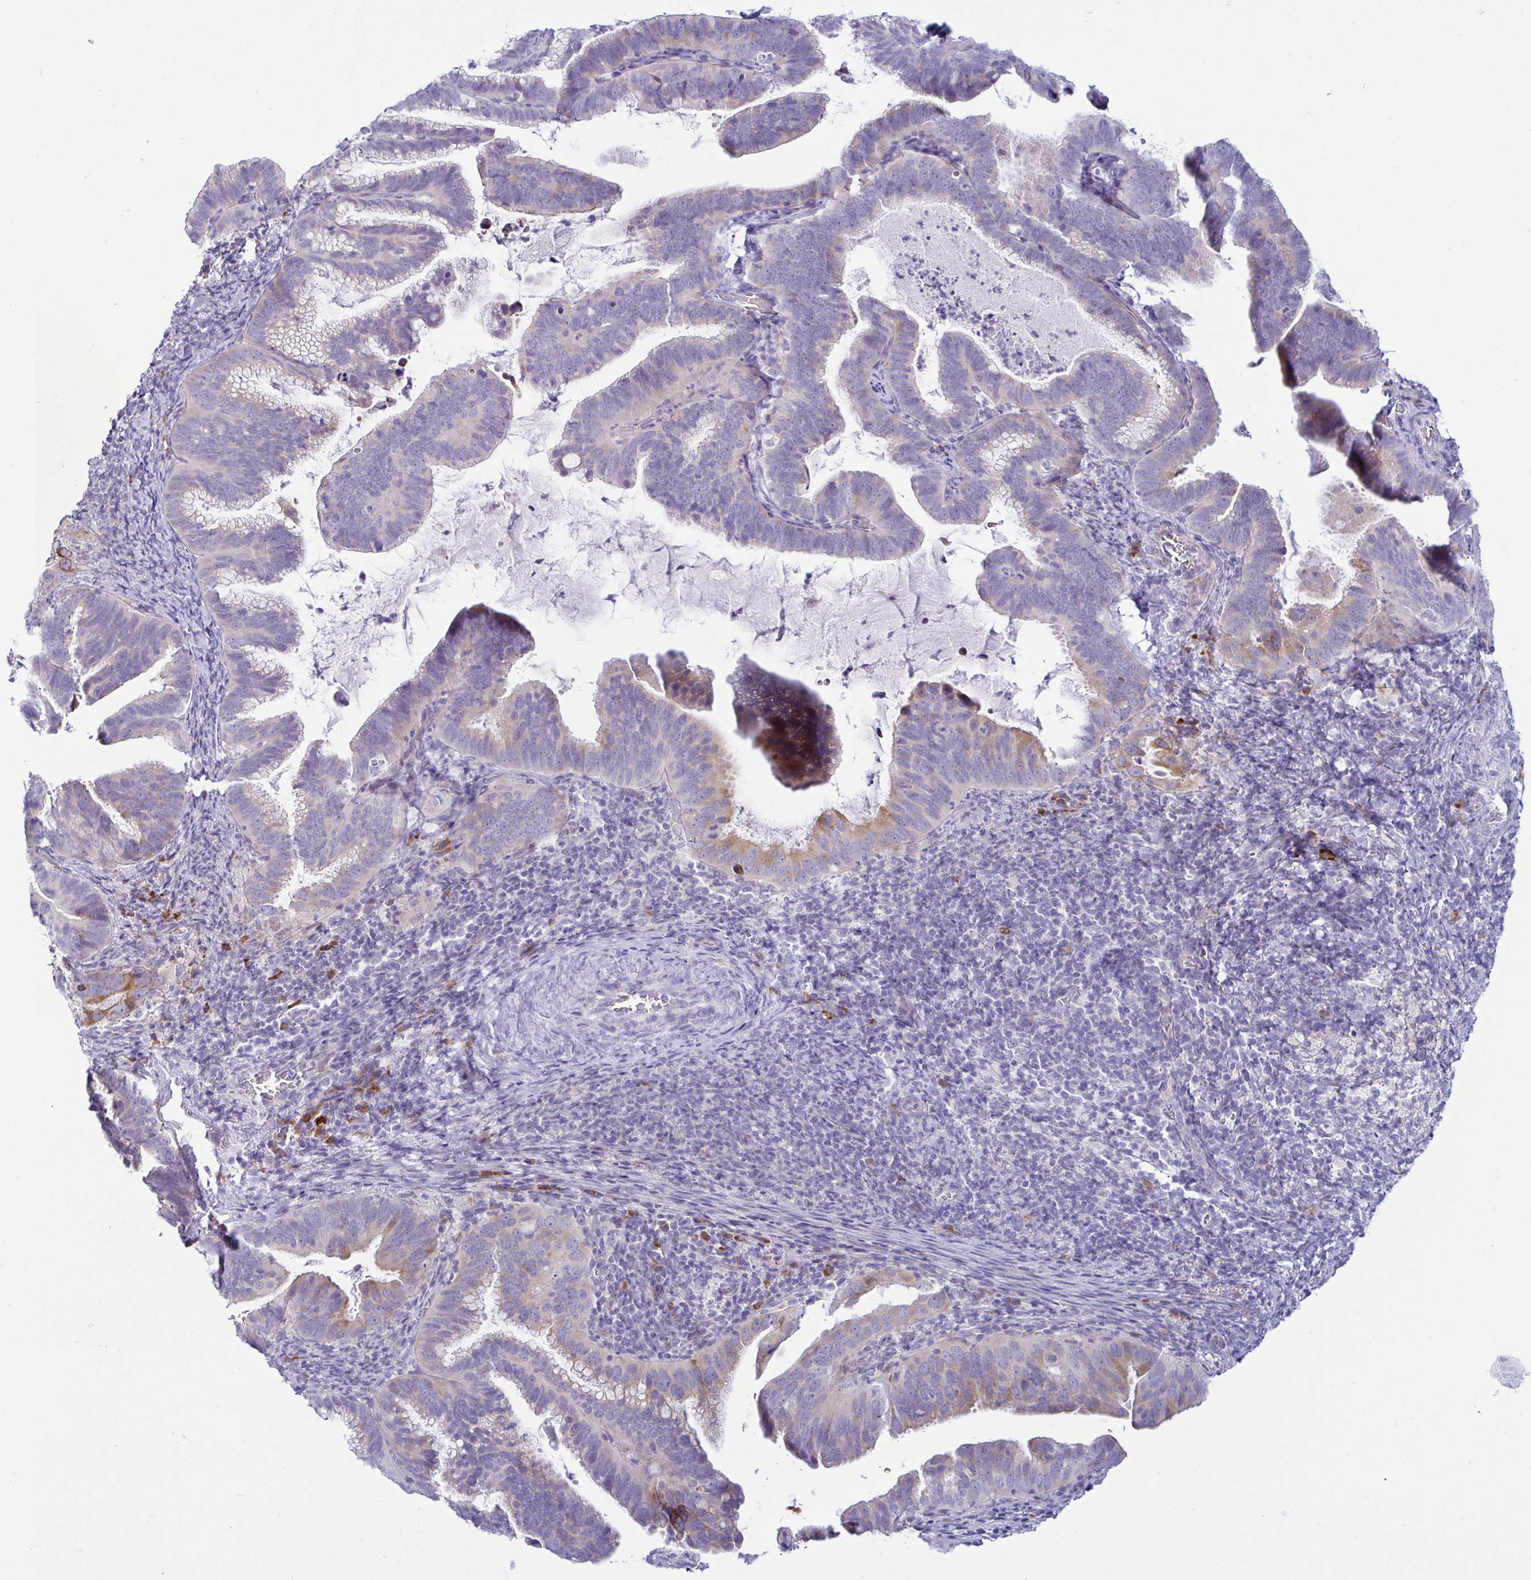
{"staining": {"intensity": "weak", "quantity": "<25%", "location": "cytoplasmic/membranous"}, "tissue": "cervical cancer", "cell_type": "Tumor cells", "image_type": "cancer", "snomed": [{"axis": "morphology", "description": "Adenocarcinoma, NOS"}, {"axis": "topography", "description": "Cervix"}], "caption": "Cervical adenocarcinoma was stained to show a protein in brown. There is no significant positivity in tumor cells.", "gene": "TFPI2", "patient": {"sex": "female", "age": 61}}